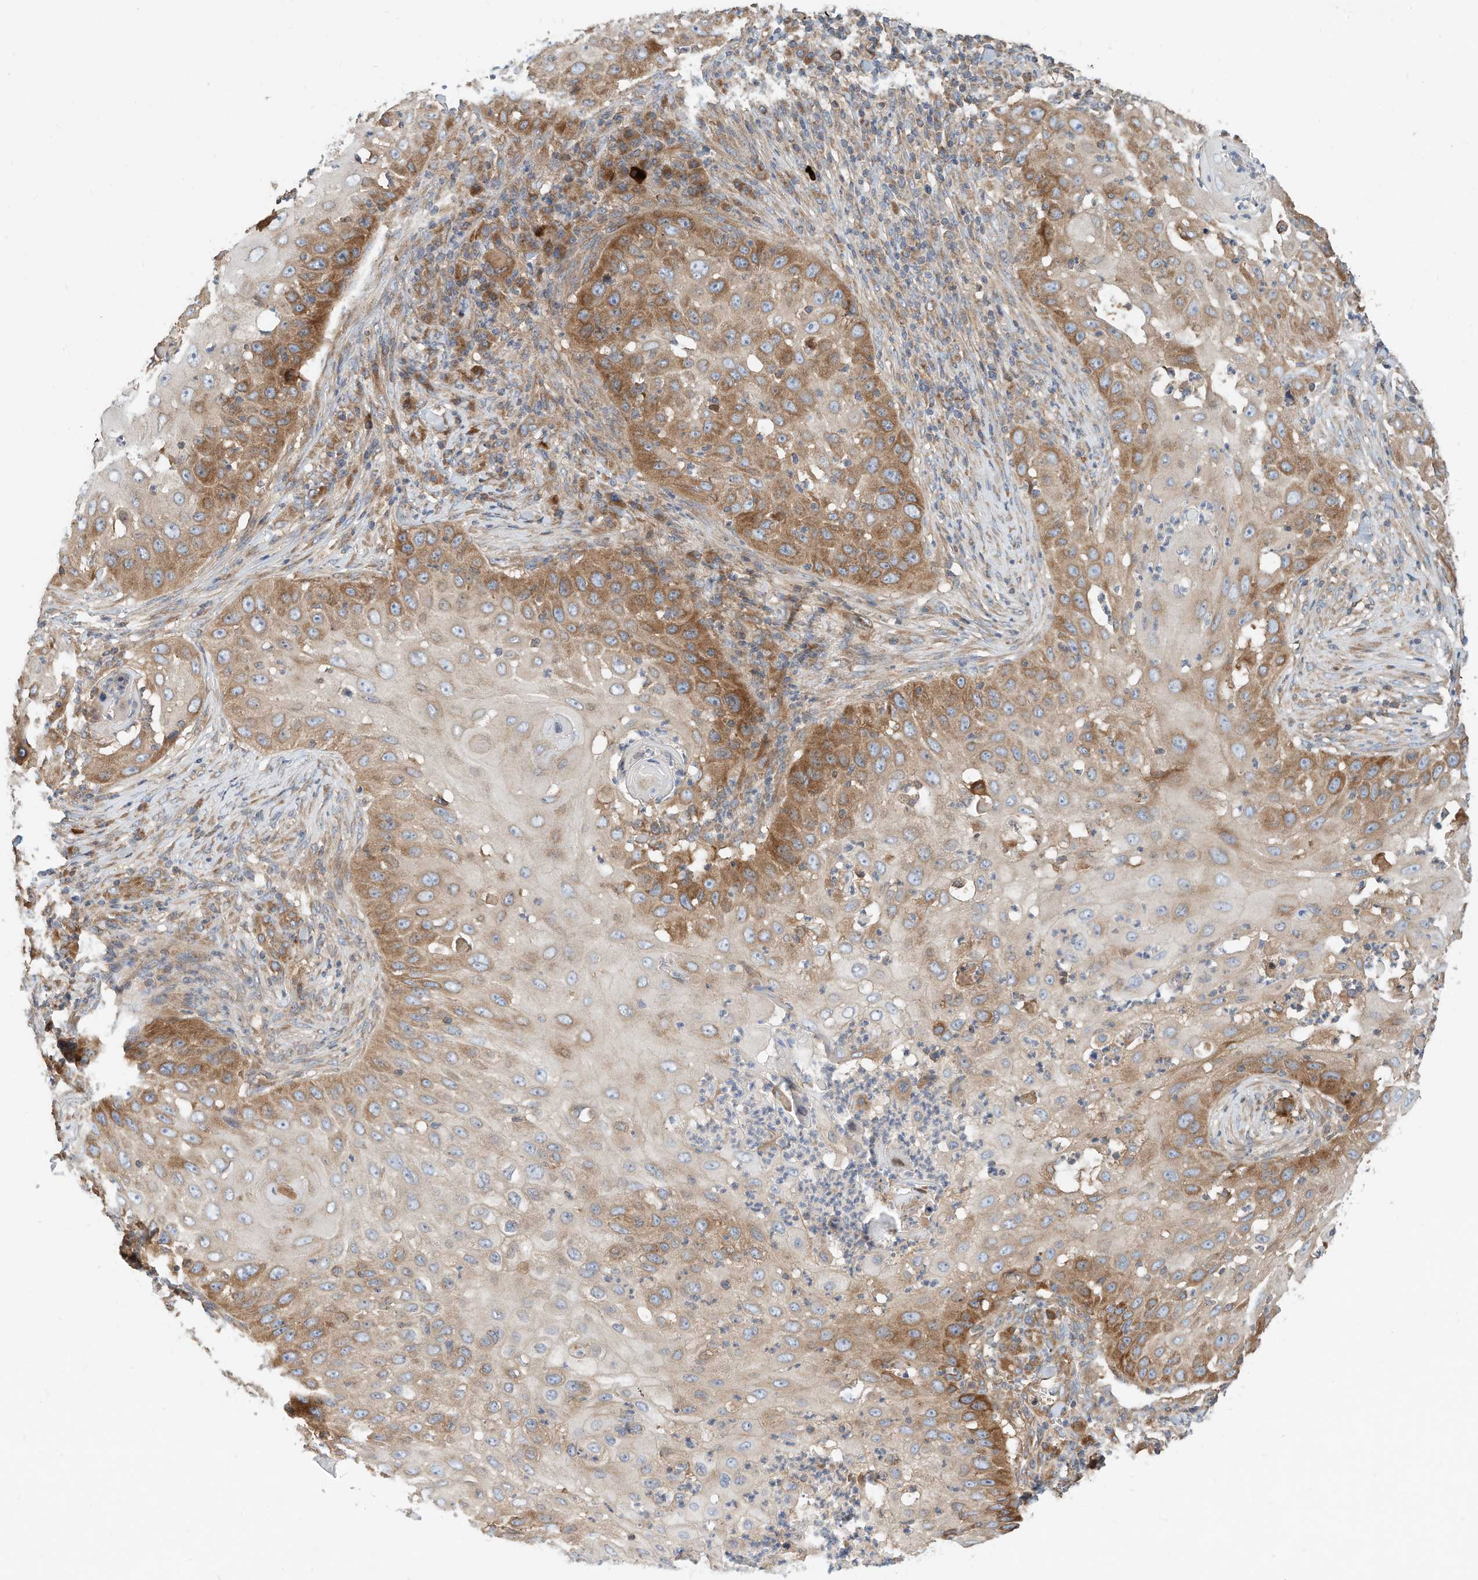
{"staining": {"intensity": "strong", "quantity": "25%-75%", "location": "cytoplasmic/membranous"}, "tissue": "skin cancer", "cell_type": "Tumor cells", "image_type": "cancer", "snomed": [{"axis": "morphology", "description": "Squamous cell carcinoma, NOS"}, {"axis": "topography", "description": "Skin"}], "caption": "Immunohistochemistry of human skin squamous cell carcinoma exhibits high levels of strong cytoplasmic/membranous expression in approximately 25%-75% of tumor cells.", "gene": "CPAMD8", "patient": {"sex": "female", "age": 44}}